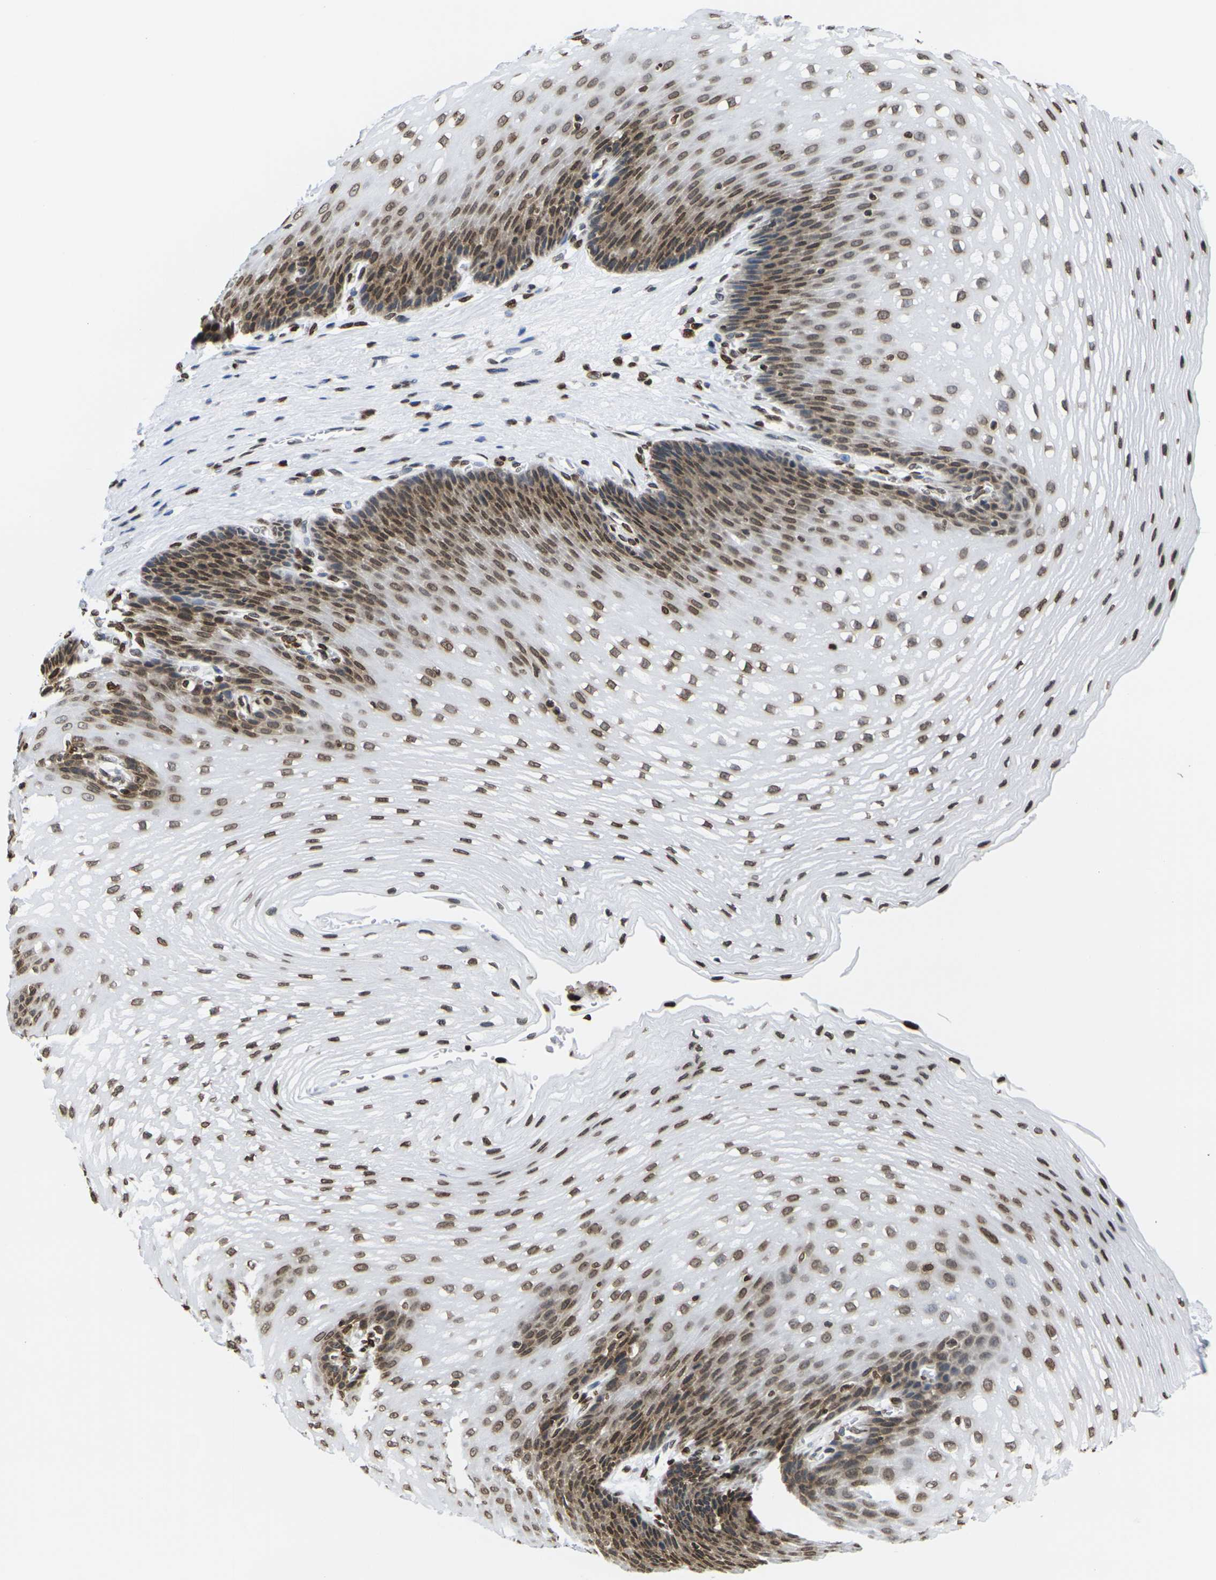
{"staining": {"intensity": "moderate", "quantity": ">75%", "location": "nuclear"}, "tissue": "esophagus", "cell_type": "Squamous epithelial cells", "image_type": "normal", "snomed": [{"axis": "morphology", "description": "Normal tissue, NOS"}, {"axis": "topography", "description": "Esophagus"}], "caption": "Esophagus stained for a protein (brown) shows moderate nuclear positive expression in approximately >75% of squamous epithelial cells.", "gene": "H2AC21", "patient": {"sex": "male", "age": 48}}